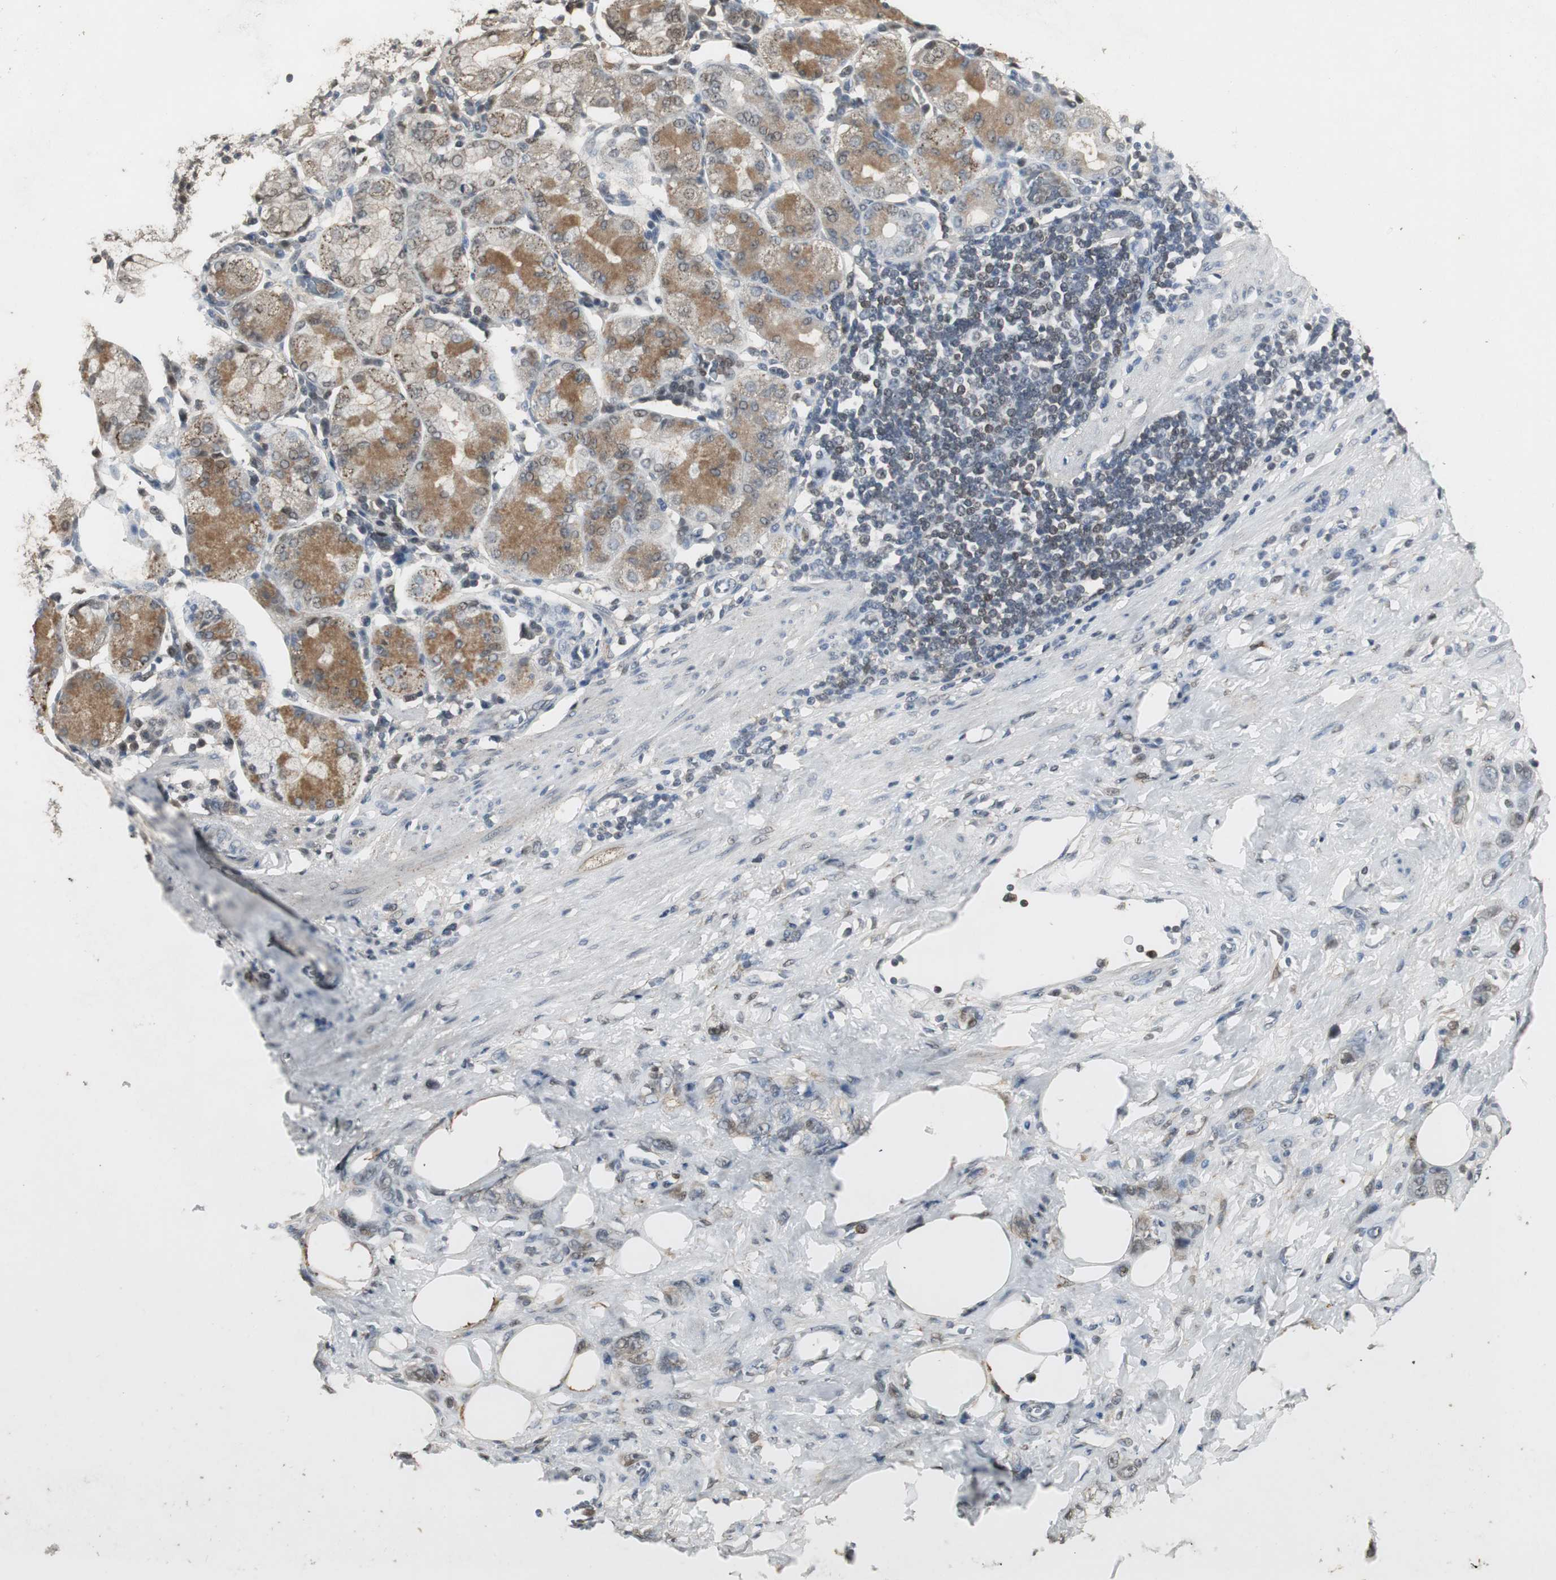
{"staining": {"intensity": "weak", "quantity": "25%-75%", "location": "cytoplasmic/membranous"}, "tissue": "stomach cancer", "cell_type": "Tumor cells", "image_type": "cancer", "snomed": [{"axis": "morphology", "description": "Adenocarcinoma, NOS"}, {"axis": "topography", "description": "Stomach"}], "caption": "Protein staining displays weak cytoplasmic/membranous positivity in approximately 25%-75% of tumor cells in stomach cancer (adenocarcinoma).", "gene": "PLIN3", "patient": {"sex": "male", "age": 82}}